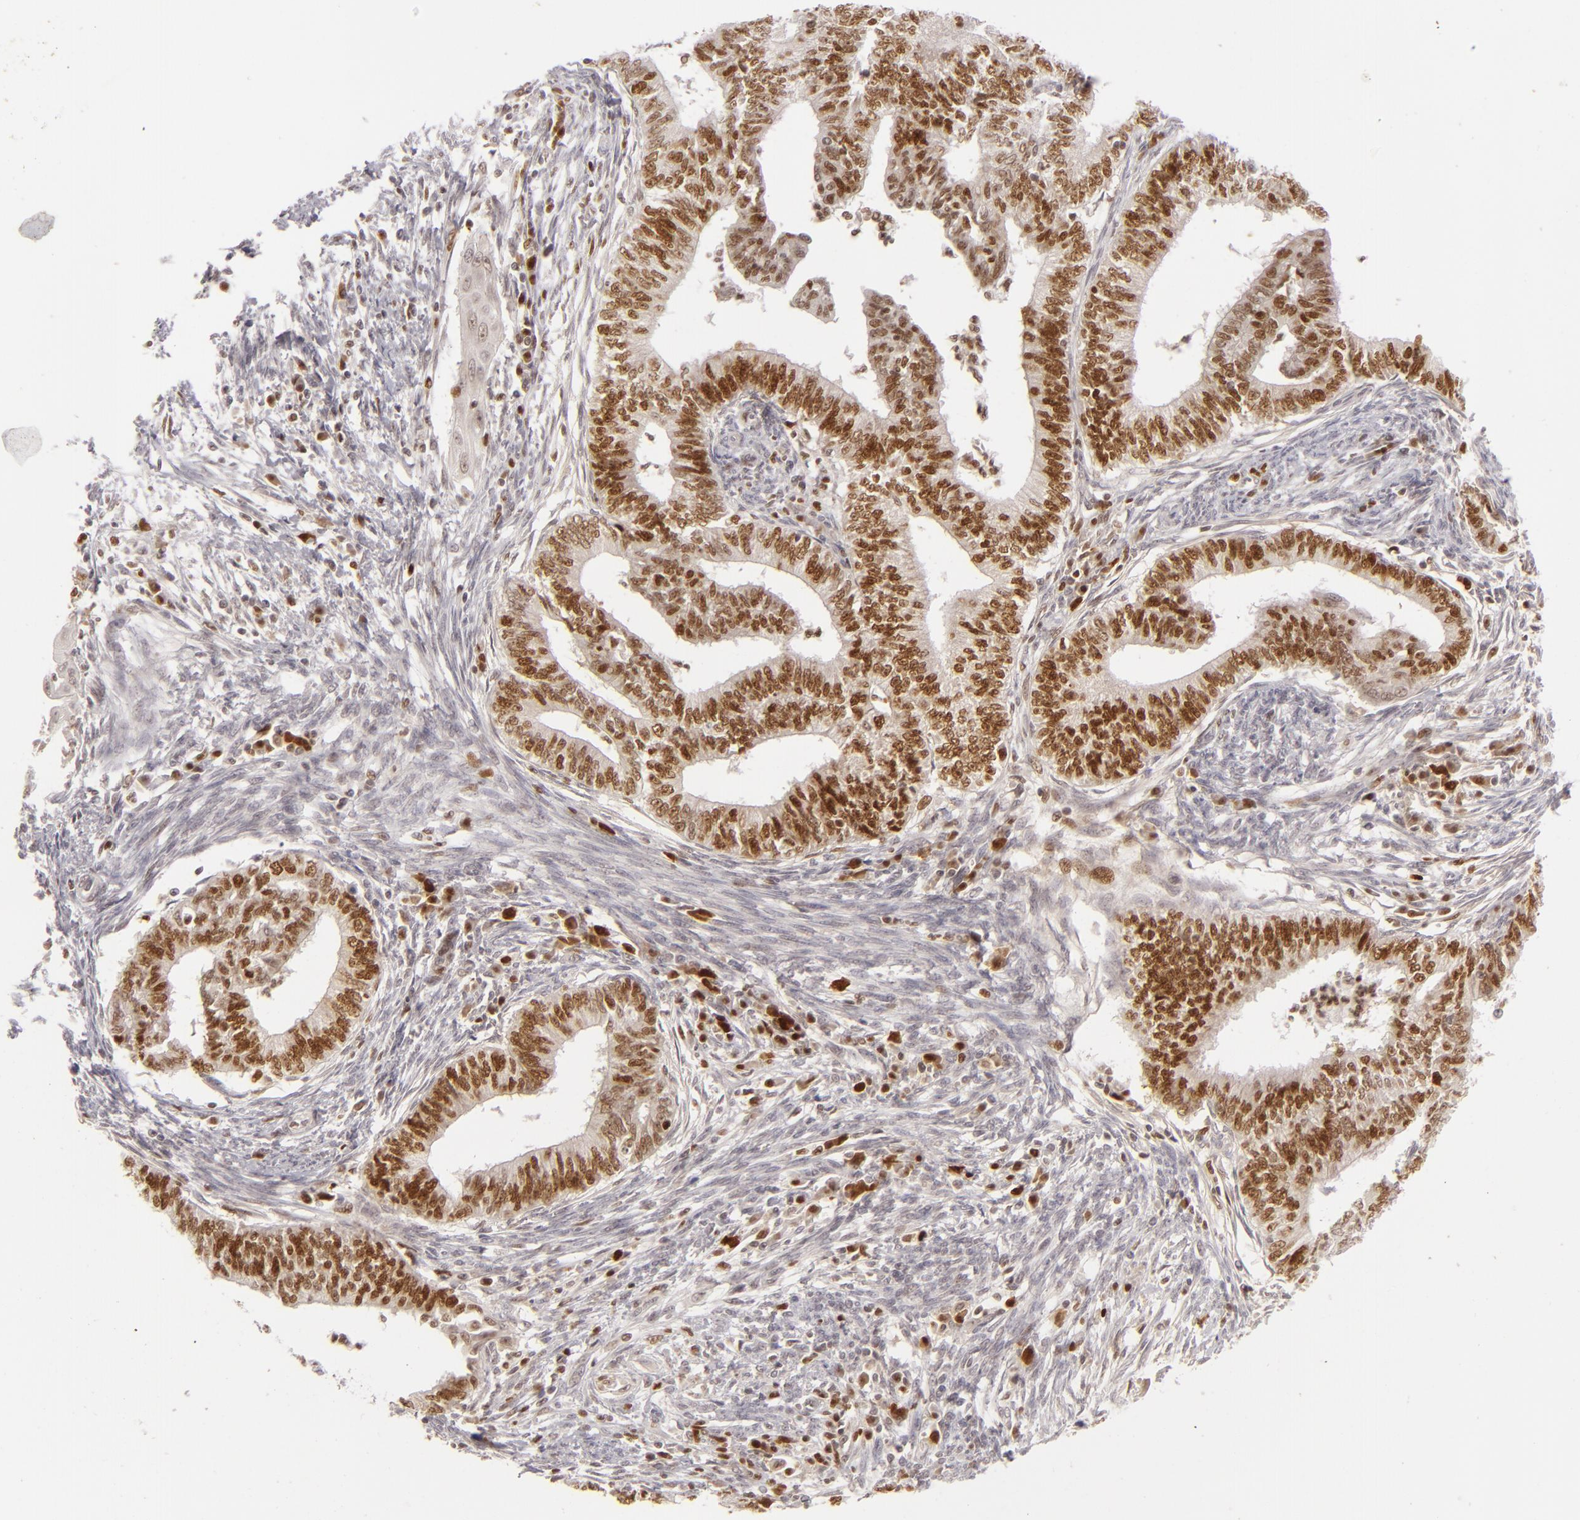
{"staining": {"intensity": "strong", "quantity": ">75%", "location": "nuclear"}, "tissue": "endometrial cancer", "cell_type": "Tumor cells", "image_type": "cancer", "snomed": [{"axis": "morphology", "description": "Adenocarcinoma, NOS"}, {"axis": "topography", "description": "Endometrium"}], "caption": "Immunohistochemical staining of adenocarcinoma (endometrial) exhibits high levels of strong nuclear expression in approximately >75% of tumor cells. (Stains: DAB in brown, nuclei in blue, Microscopy: brightfield microscopy at high magnification).", "gene": "FEN1", "patient": {"sex": "female", "age": 66}}